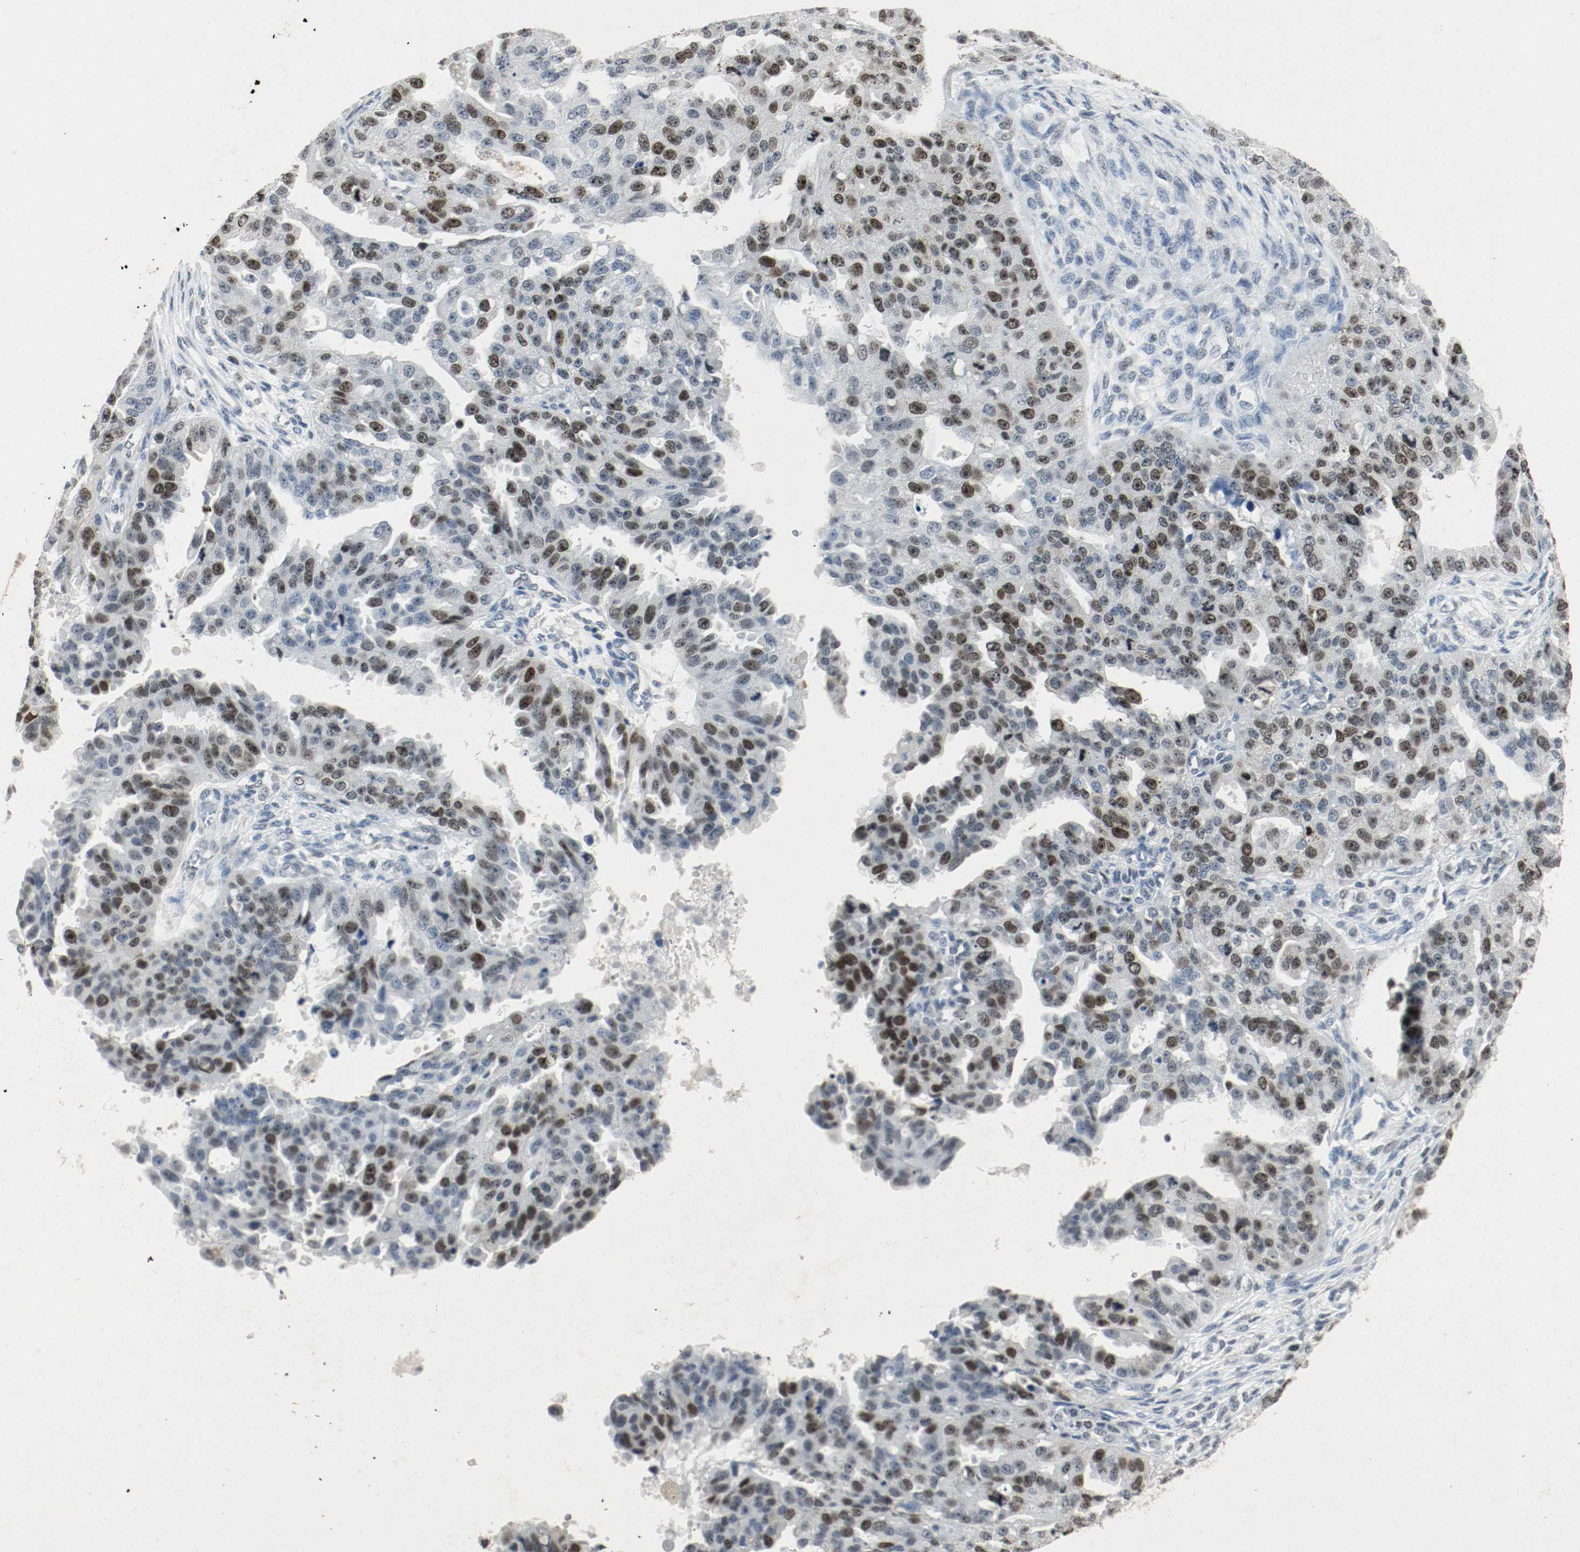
{"staining": {"intensity": "strong", "quantity": "25%-75%", "location": "nuclear"}, "tissue": "ovarian cancer", "cell_type": "Tumor cells", "image_type": "cancer", "snomed": [{"axis": "morphology", "description": "Cystadenocarcinoma, serous, NOS"}, {"axis": "topography", "description": "Ovary"}], "caption": "There is high levels of strong nuclear positivity in tumor cells of ovarian serous cystadenocarcinoma, as demonstrated by immunohistochemical staining (brown color).", "gene": "DNMT1", "patient": {"sex": "female", "age": 58}}